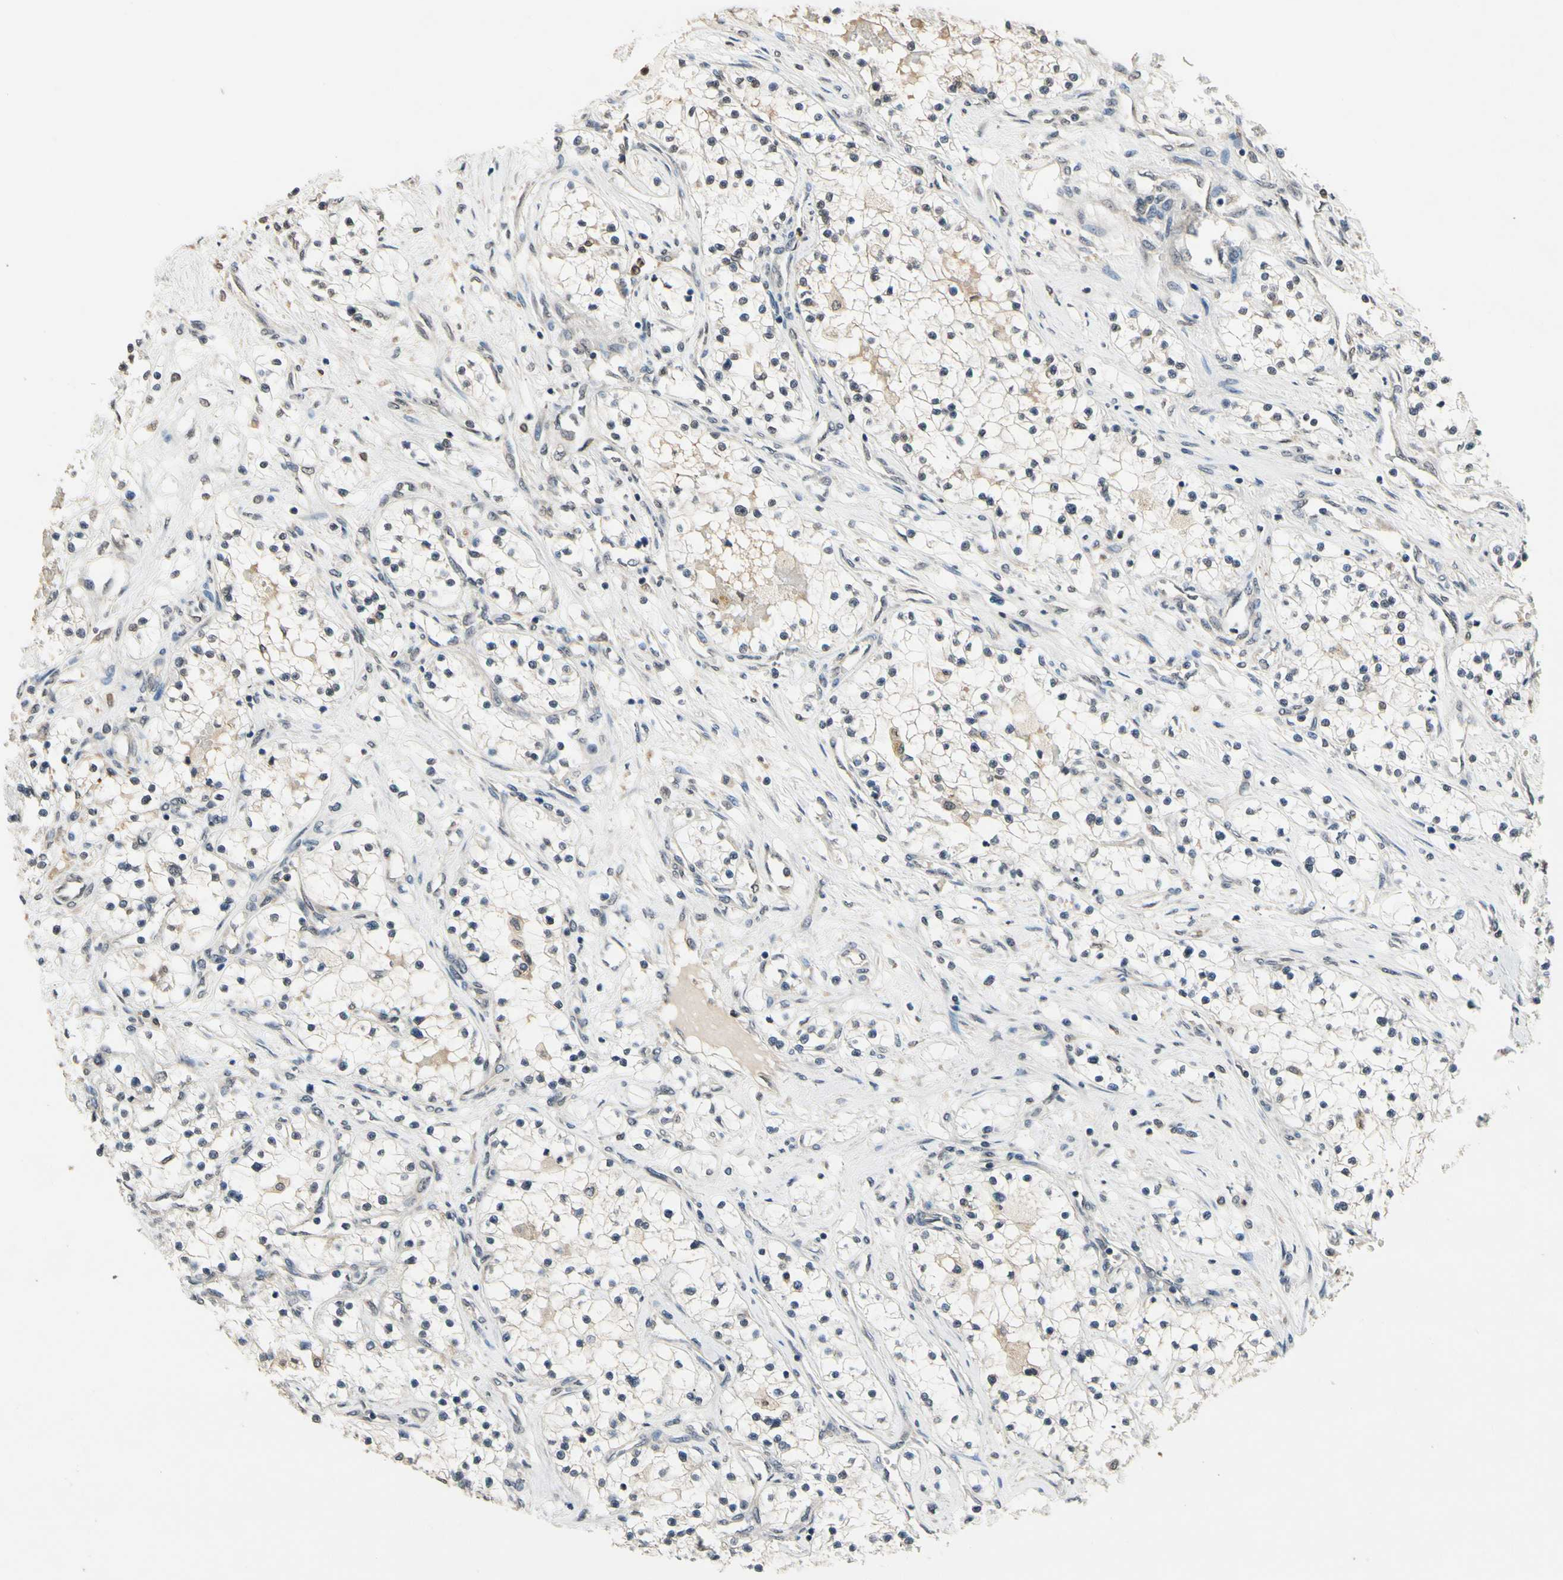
{"staining": {"intensity": "weak", "quantity": ">75%", "location": "cytoplasmic/membranous"}, "tissue": "renal cancer", "cell_type": "Tumor cells", "image_type": "cancer", "snomed": [{"axis": "morphology", "description": "Adenocarcinoma, NOS"}, {"axis": "topography", "description": "Kidney"}], "caption": "Human renal adenocarcinoma stained for a protein (brown) demonstrates weak cytoplasmic/membranous positive positivity in about >75% of tumor cells.", "gene": "GCLC", "patient": {"sex": "male", "age": 68}}